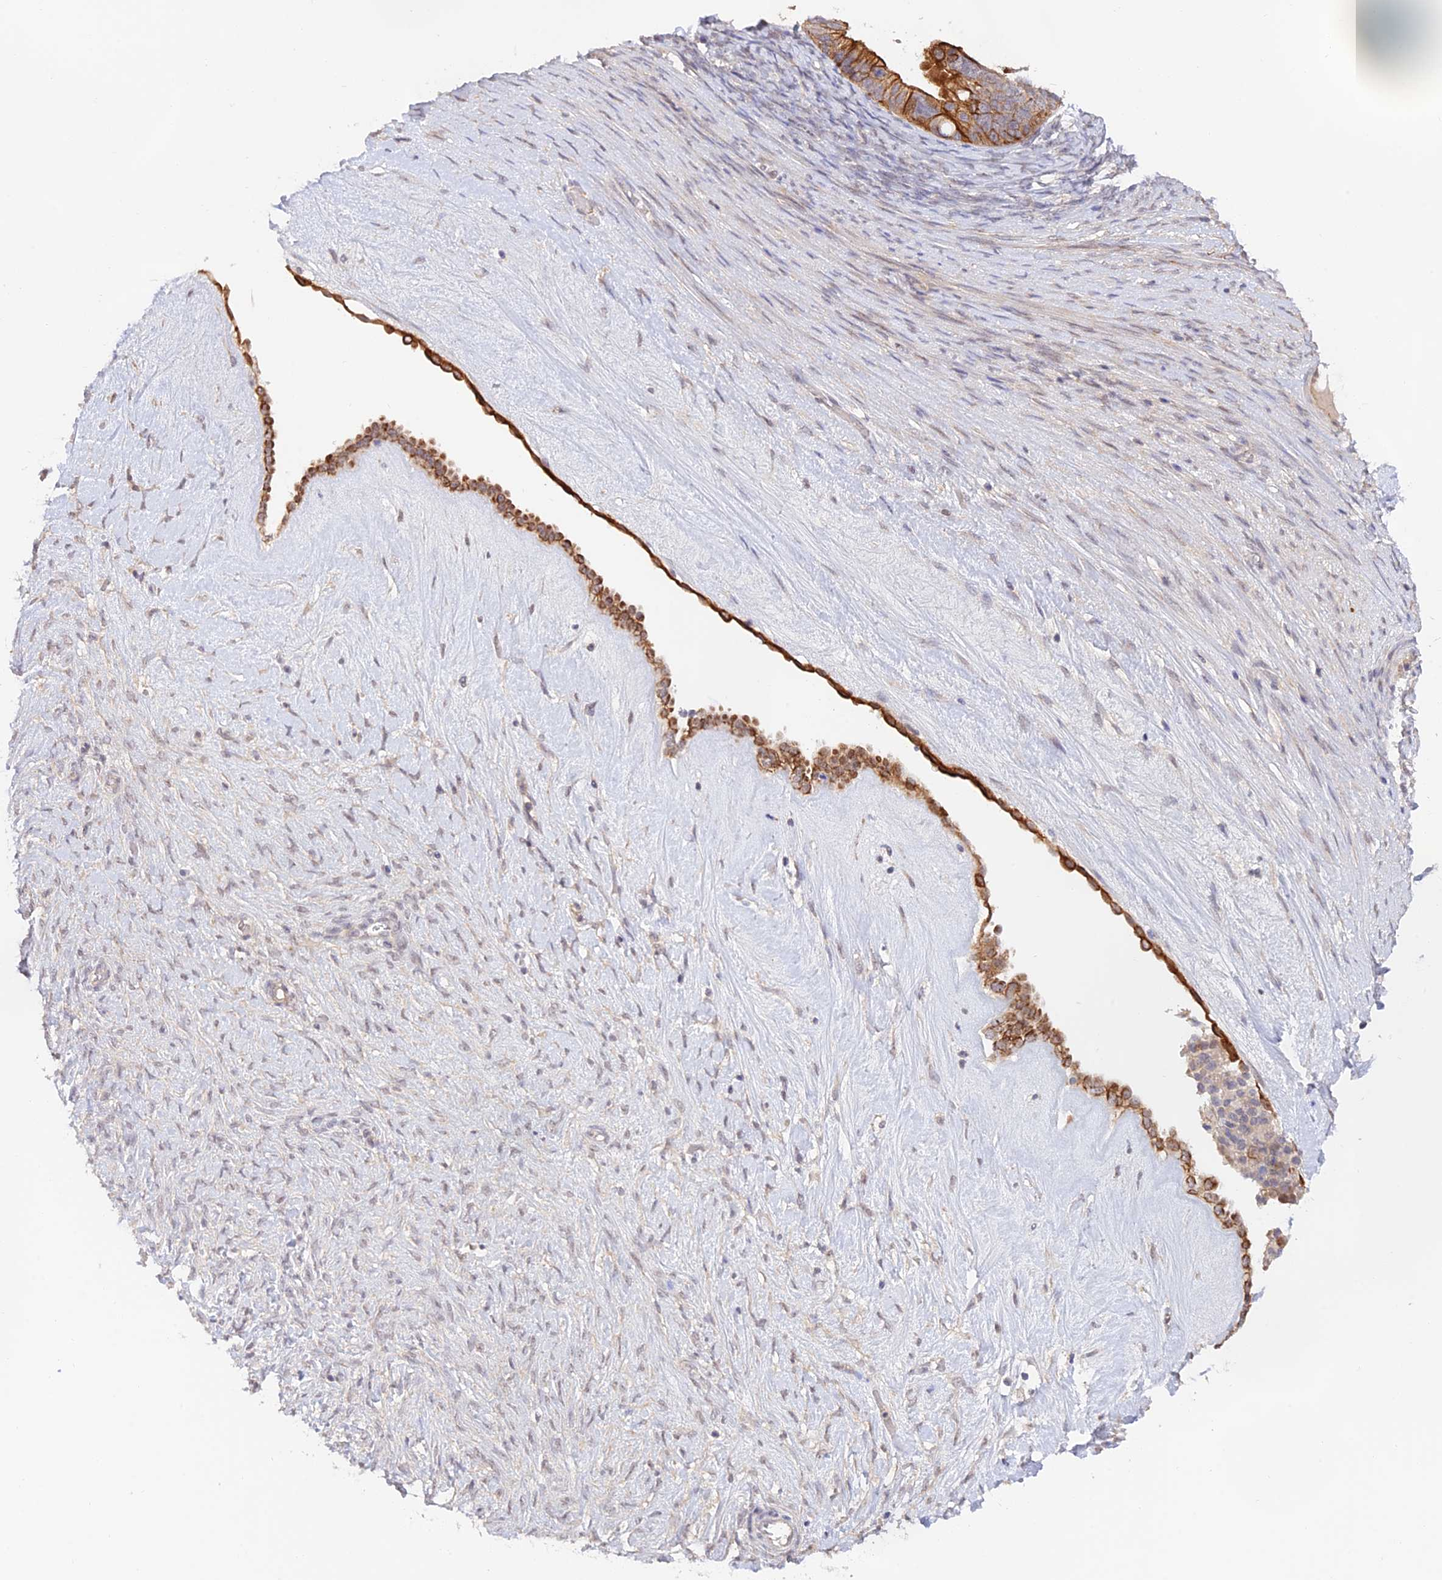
{"staining": {"intensity": "moderate", "quantity": ">75%", "location": "cytoplasmic/membranous"}, "tissue": "ovarian cancer", "cell_type": "Tumor cells", "image_type": "cancer", "snomed": [{"axis": "morphology", "description": "Cystadenocarcinoma, serous, NOS"}, {"axis": "topography", "description": "Ovary"}], "caption": "Ovarian cancer stained for a protein (brown) displays moderate cytoplasmic/membranous positive staining in approximately >75% of tumor cells.", "gene": "CAMSAP3", "patient": {"sex": "female", "age": 56}}